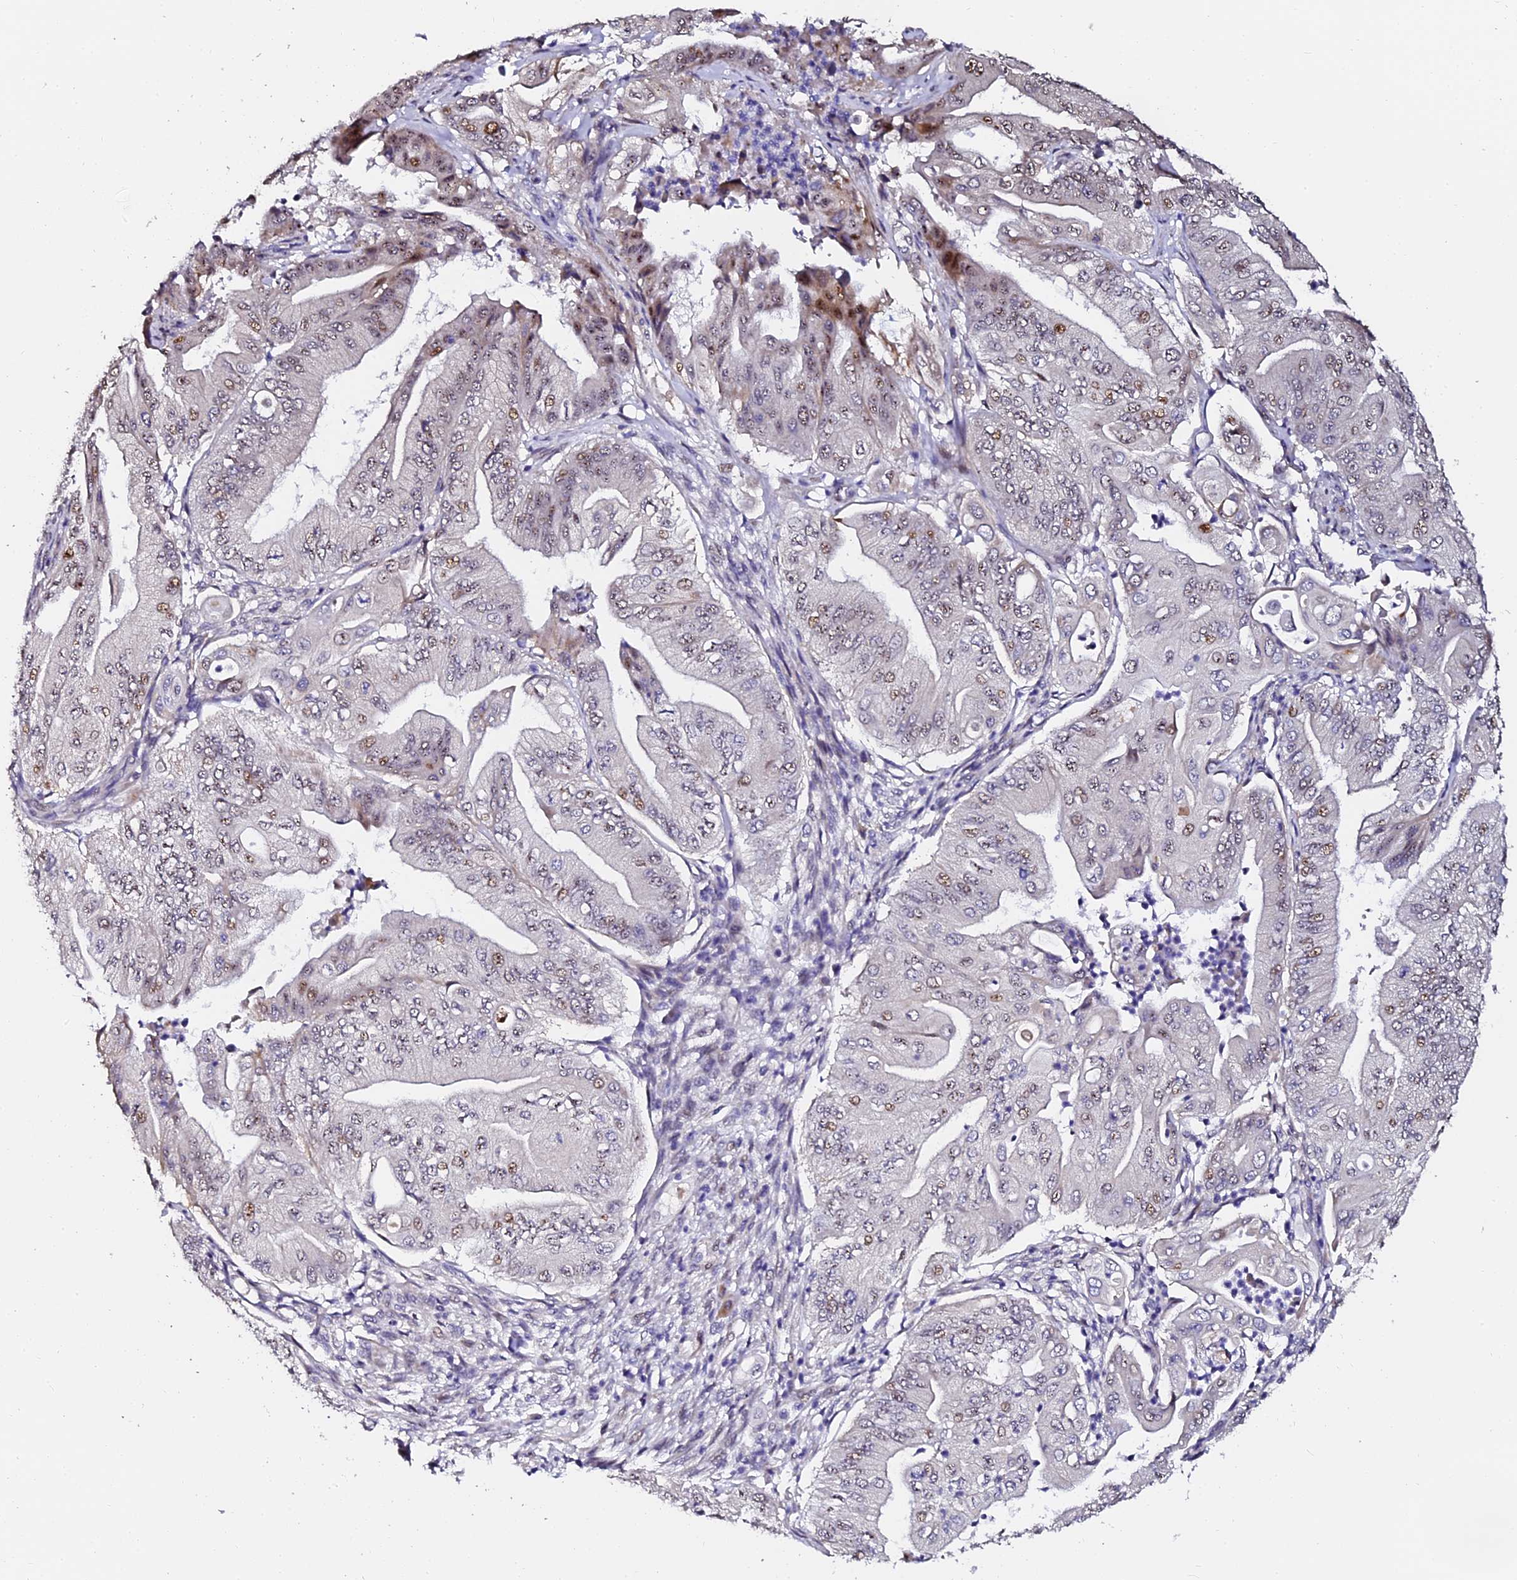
{"staining": {"intensity": "moderate", "quantity": "<25%", "location": "nuclear"}, "tissue": "pancreatic cancer", "cell_type": "Tumor cells", "image_type": "cancer", "snomed": [{"axis": "morphology", "description": "Adenocarcinoma, NOS"}, {"axis": "topography", "description": "Pancreas"}], "caption": "Protein staining of pancreatic cancer (adenocarcinoma) tissue reveals moderate nuclear expression in about <25% of tumor cells.", "gene": "GPN3", "patient": {"sex": "female", "age": 77}}